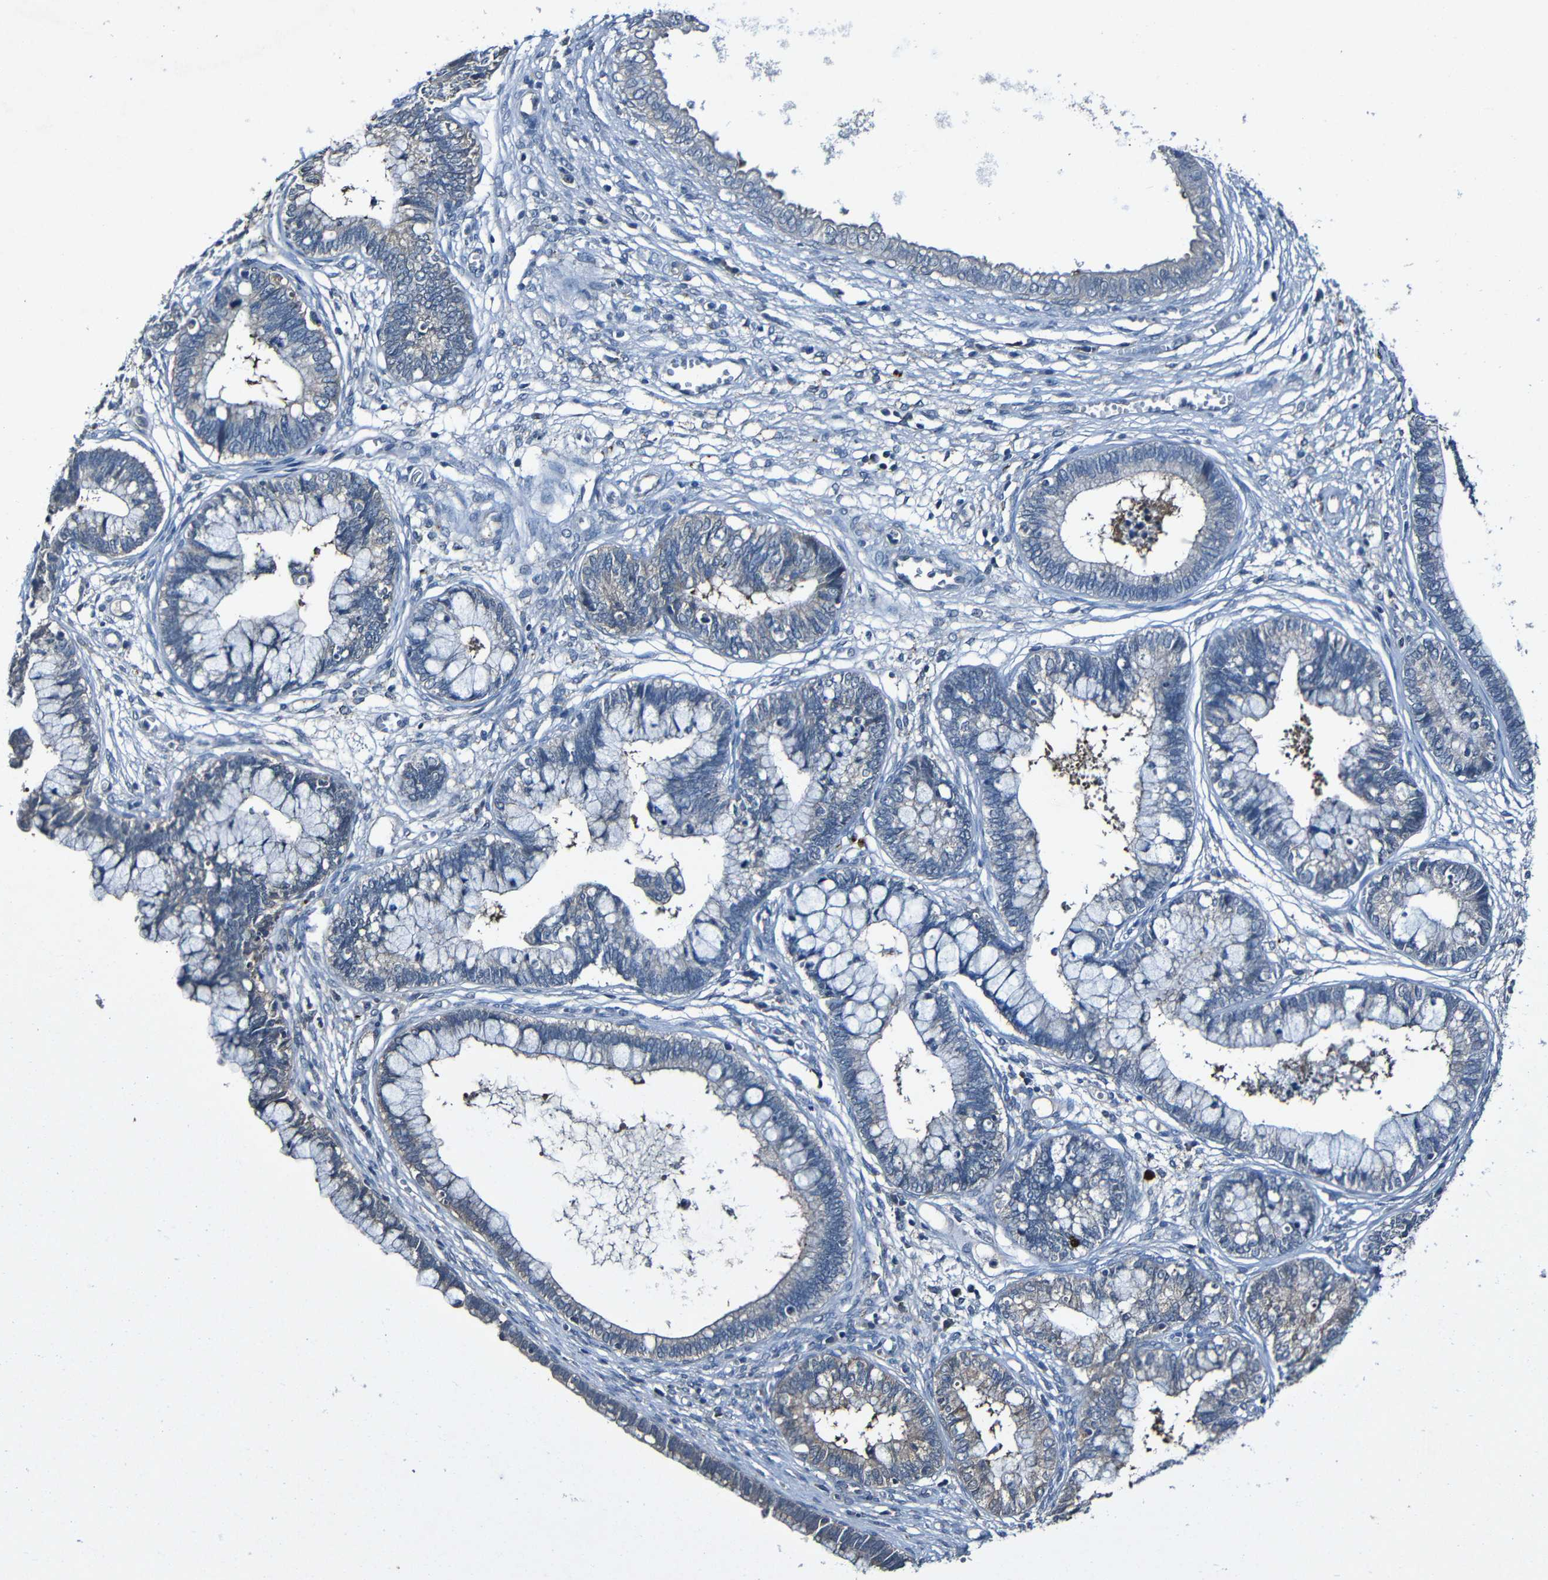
{"staining": {"intensity": "negative", "quantity": "none", "location": "none"}, "tissue": "cervical cancer", "cell_type": "Tumor cells", "image_type": "cancer", "snomed": [{"axis": "morphology", "description": "Adenocarcinoma, NOS"}, {"axis": "topography", "description": "Cervix"}], "caption": "There is no significant staining in tumor cells of adenocarcinoma (cervical). (Brightfield microscopy of DAB IHC at high magnification).", "gene": "LRRC70", "patient": {"sex": "female", "age": 44}}